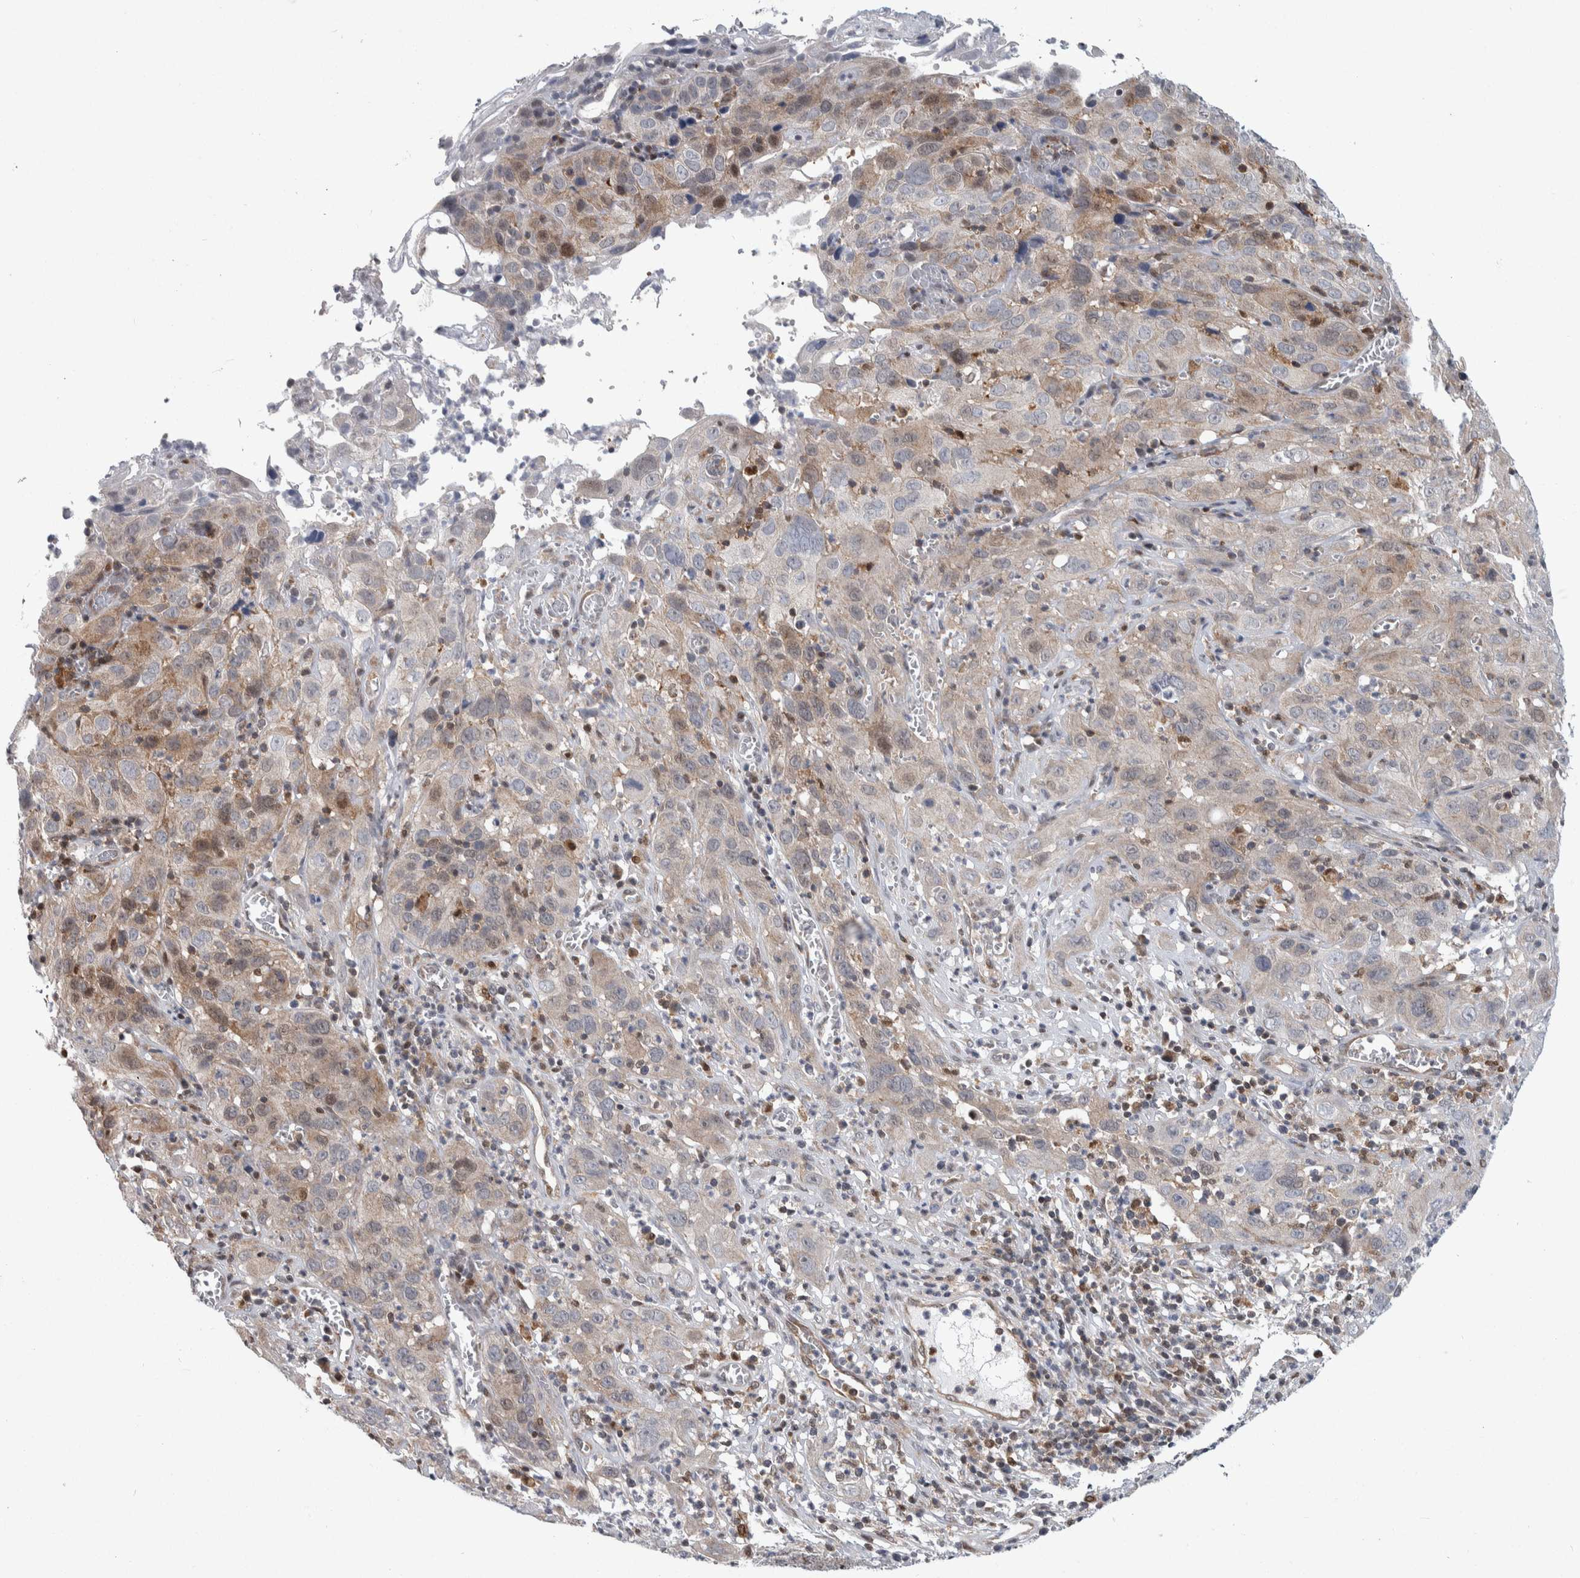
{"staining": {"intensity": "weak", "quantity": "<25%", "location": "cytoplasmic/membranous"}, "tissue": "cervical cancer", "cell_type": "Tumor cells", "image_type": "cancer", "snomed": [{"axis": "morphology", "description": "Squamous cell carcinoma, NOS"}, {"axis": "topography", "description": "Cervix"}], "caption": "A high-resolution histopathology image shows immunohistochemistry staining of cervical cancer (squamous cell carcinoma), which displays no significant positivity in tumor cells.", "gene": "PTPA", "patient": {"sex": "female", "age": 32}}